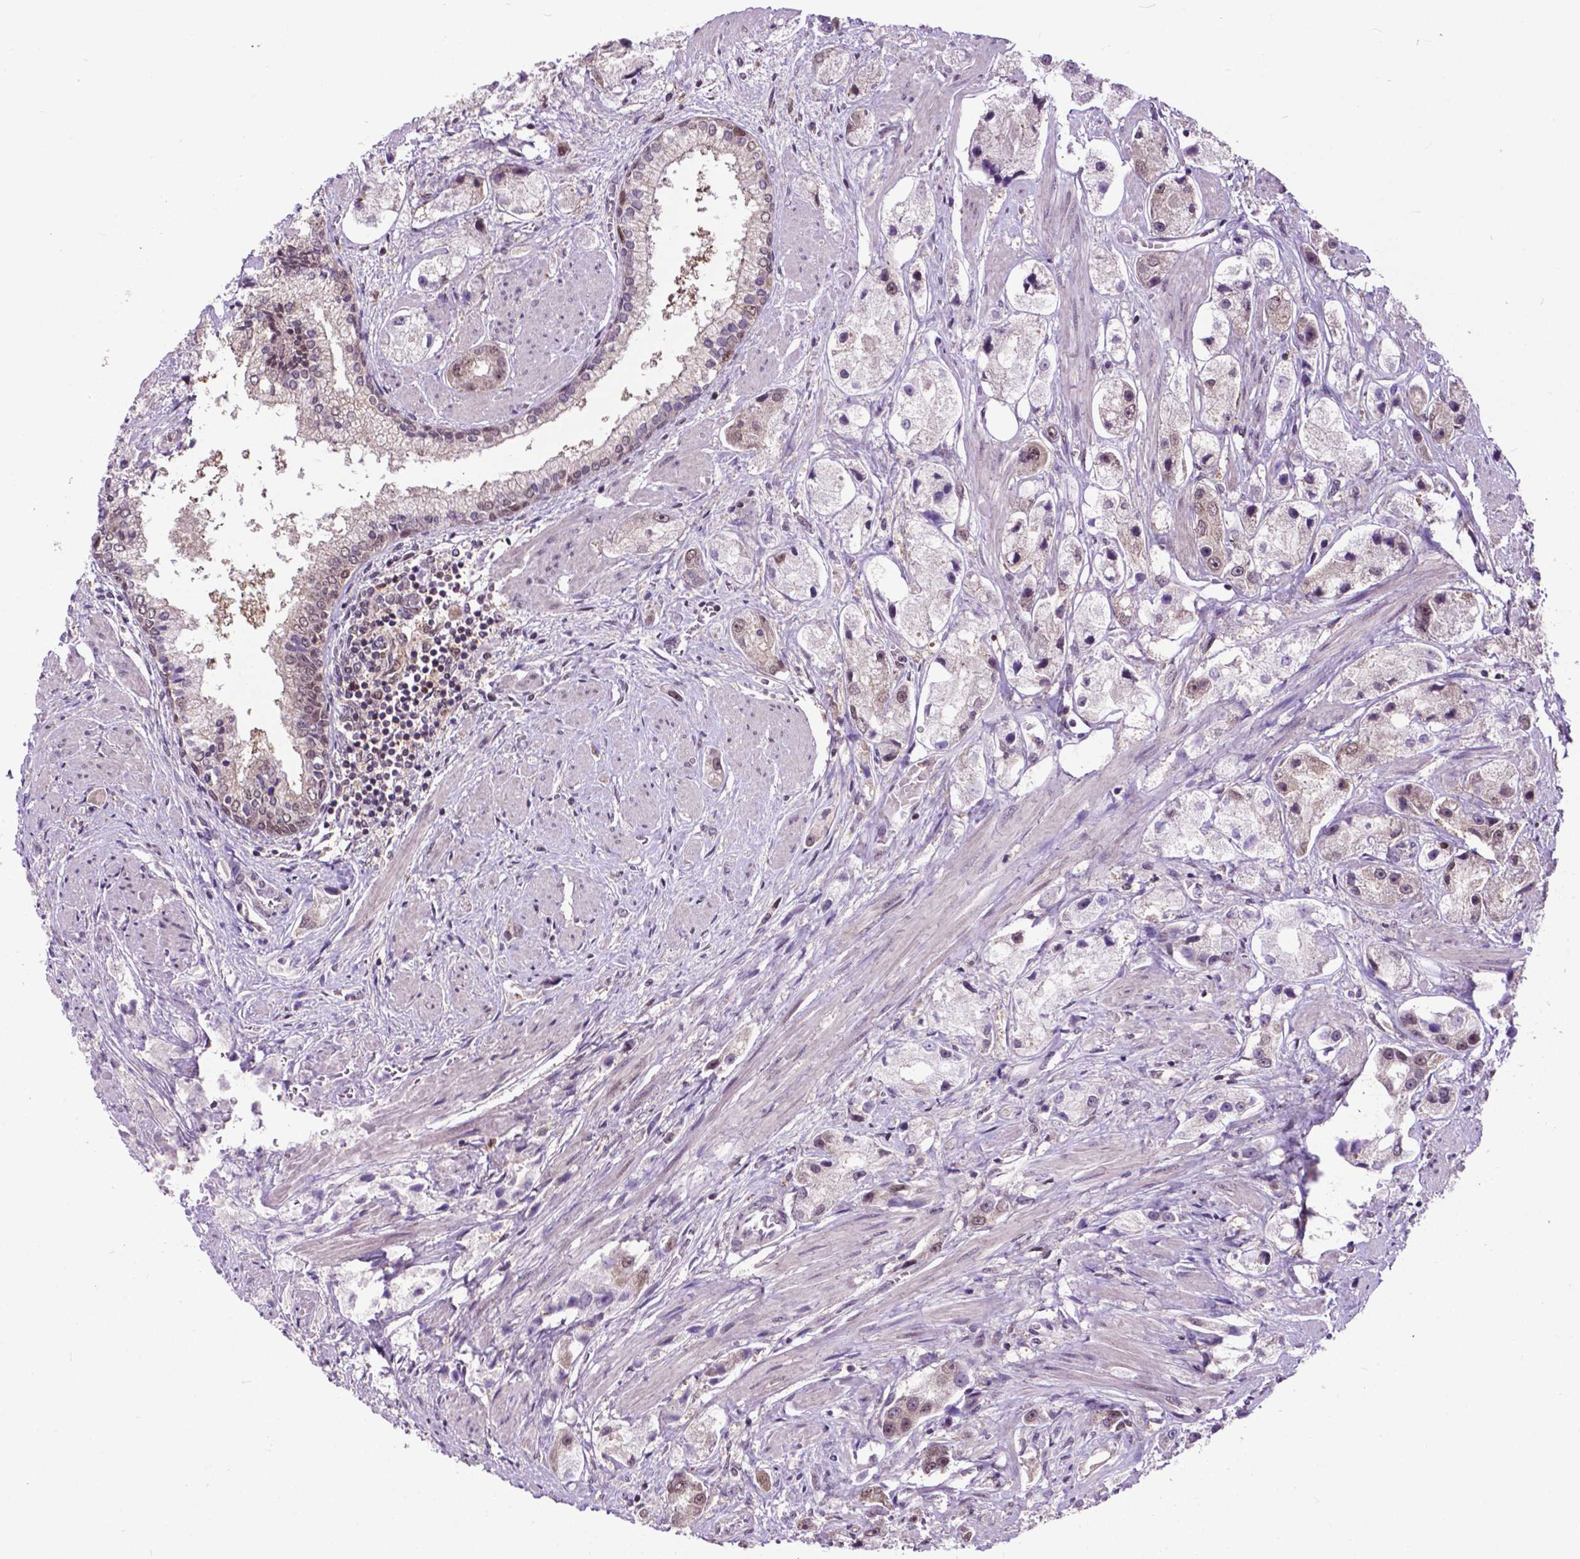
{"staining": {"intensity": "weak", "quantity": "25%-75%", "location": "nuclear"}, "tissue": "prostate cancer", "cell_type": "Tumor cells", "image_type": "cancer", "snomed": [{"axis": "morphology", "description": "Adenocarcinoma, High grade"}, {"axis": "topography", "description": "Prostate"}], "caption": "IHC of adenocarcinoma (high-grade) (prostate) demonstrates low levels of weak nuclear staining in about 25%-75% of tumor cells.", "gene": "FAF1", "patient": {"sex": "male", "age": 67}}